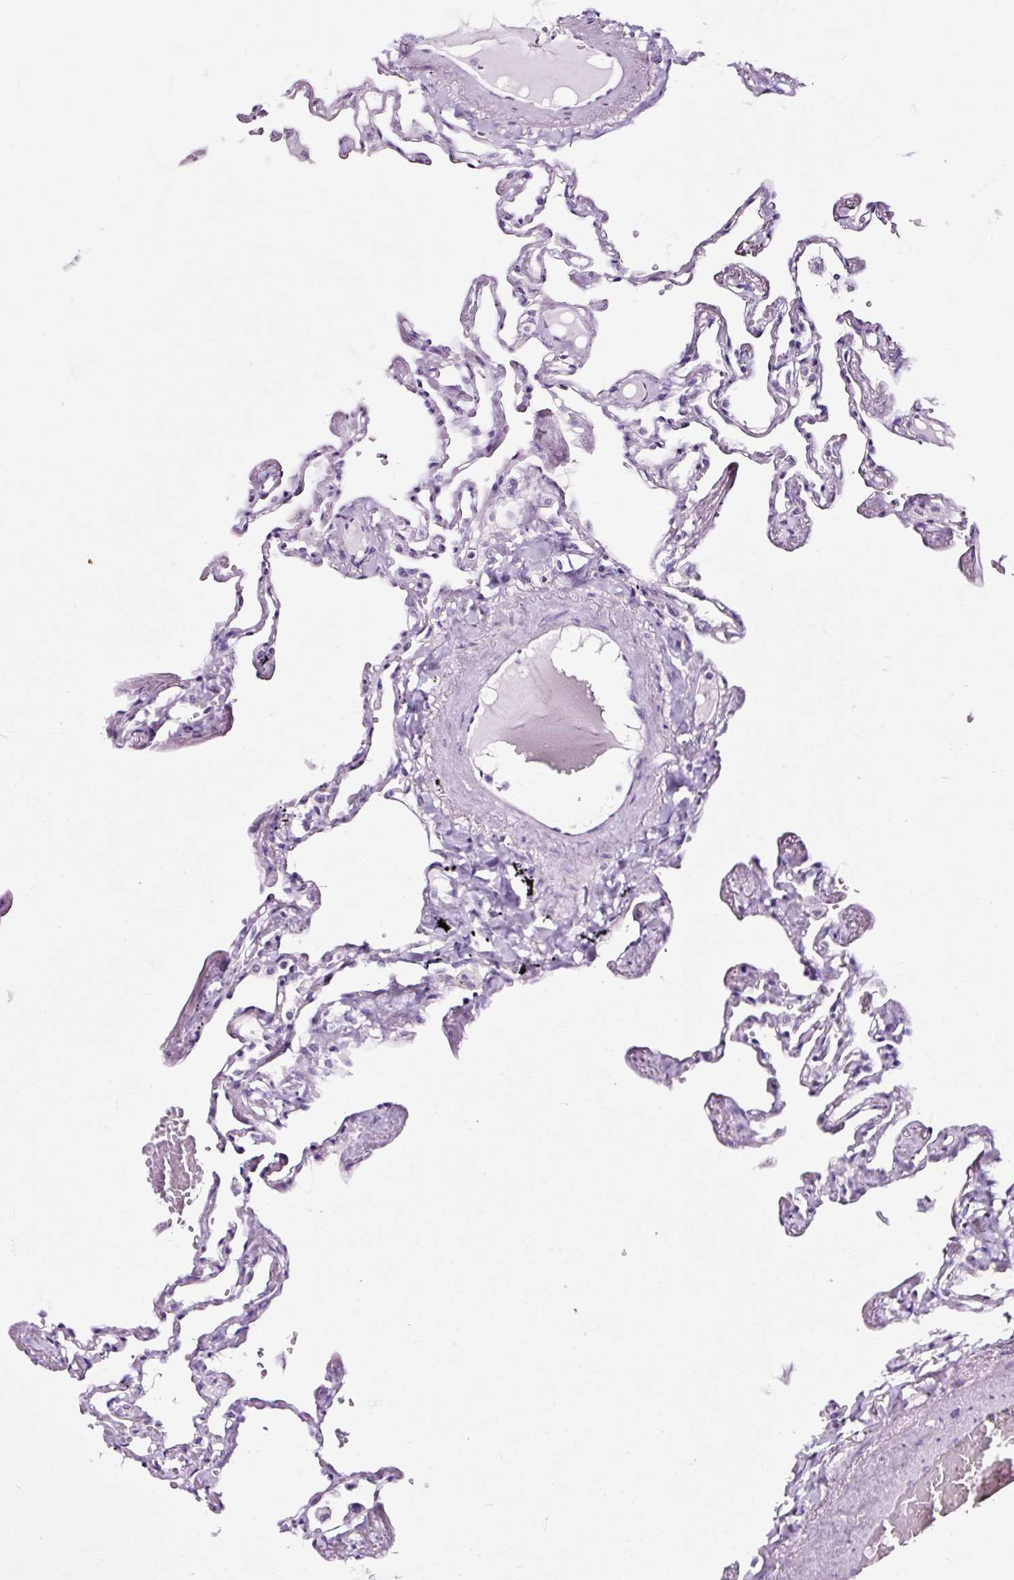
{"staining": {"intensity": "negative", "quantity": "none", "location": "none"}, "tissue": "lung", "cell_type": "Alveolar cells", "image_type": "normal", "snomed": [{"axis": "morphology", "description": "Normal tissue, NOS"}, {"axis": "topography", "description": "Lung"}], "caption": "Protein analysis of benign lung displays no significant positivity in alveolar cells.", "gene": "NPHS2", "patient": {"sex": "female", "age": 67}}